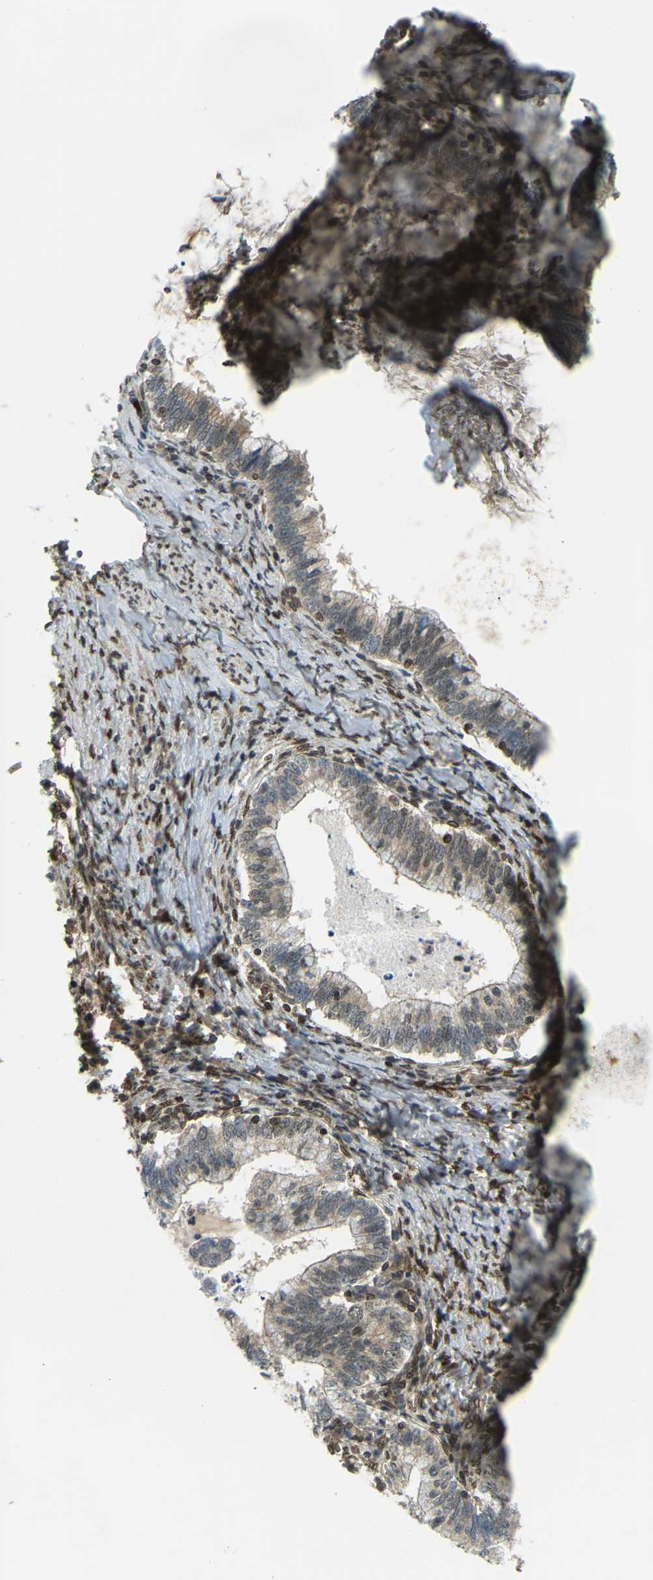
{"staining": {"intensity": "weak", "quantity": "25%-75%", "location": "cytoplasmic/membranous"}, "tissue": "cervical cancer", "cell_type": "Tumor cells", "image_type": "cancer", "snomed": [{"axis": "morphology", "description": "Adenocarcinoma, NOS"}, {"axis": "topography", "description": "Cervix"}], "caption": "Cervical cancer (adenocarcinoma) tissue shows weak cytoplasmic/membranous positivity in approximately 25%-75% of tumor cells, visualized by immunohistochemistry. (brown staining indicates protein expression, while blue staining denotes nuclei).", "gene": "SYNE1", "patient": {"sex": "female", "age": 36}}